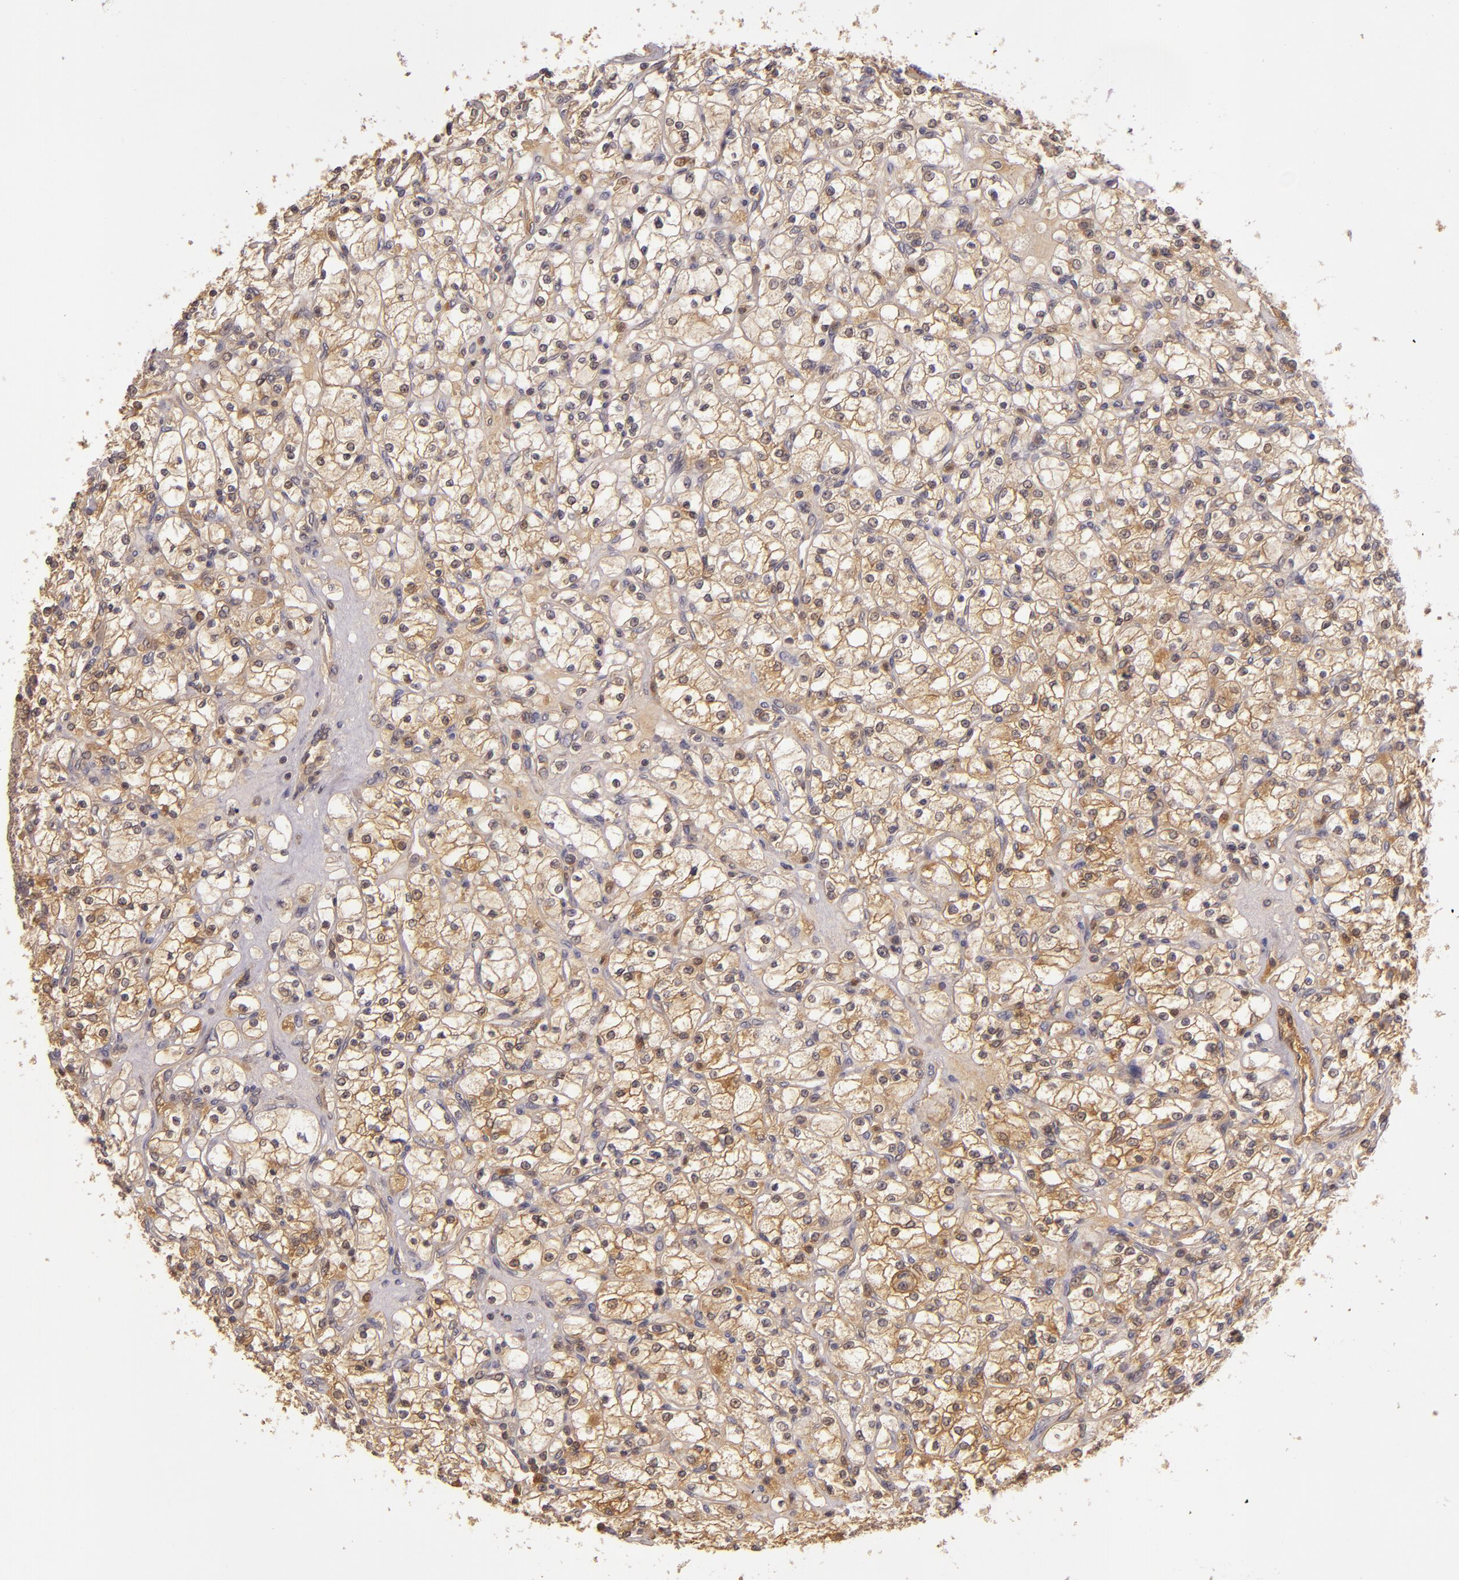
{"staining": {"intensity": "weak", "quantity": ">75%", "location": "cytoplasmic/membranous"}, "tissue": "renal cancer", "cell_type": "Tumor cells", "image_type": "cancer", "snomed": [{"axis": "morphology", "description": "Adenocarcinoma, NOS"}, {"axis": "topography", "description": "Kidney"}], "caption": "This histopathology image demonstrates immunohistochemistry staining of renal adenocarcinoma, with low weak cytoplasmic/membranous positivity in about >75% of tumor cells.", "gene": "LRG1", "patient": {"sex": "female", "age": 83}}